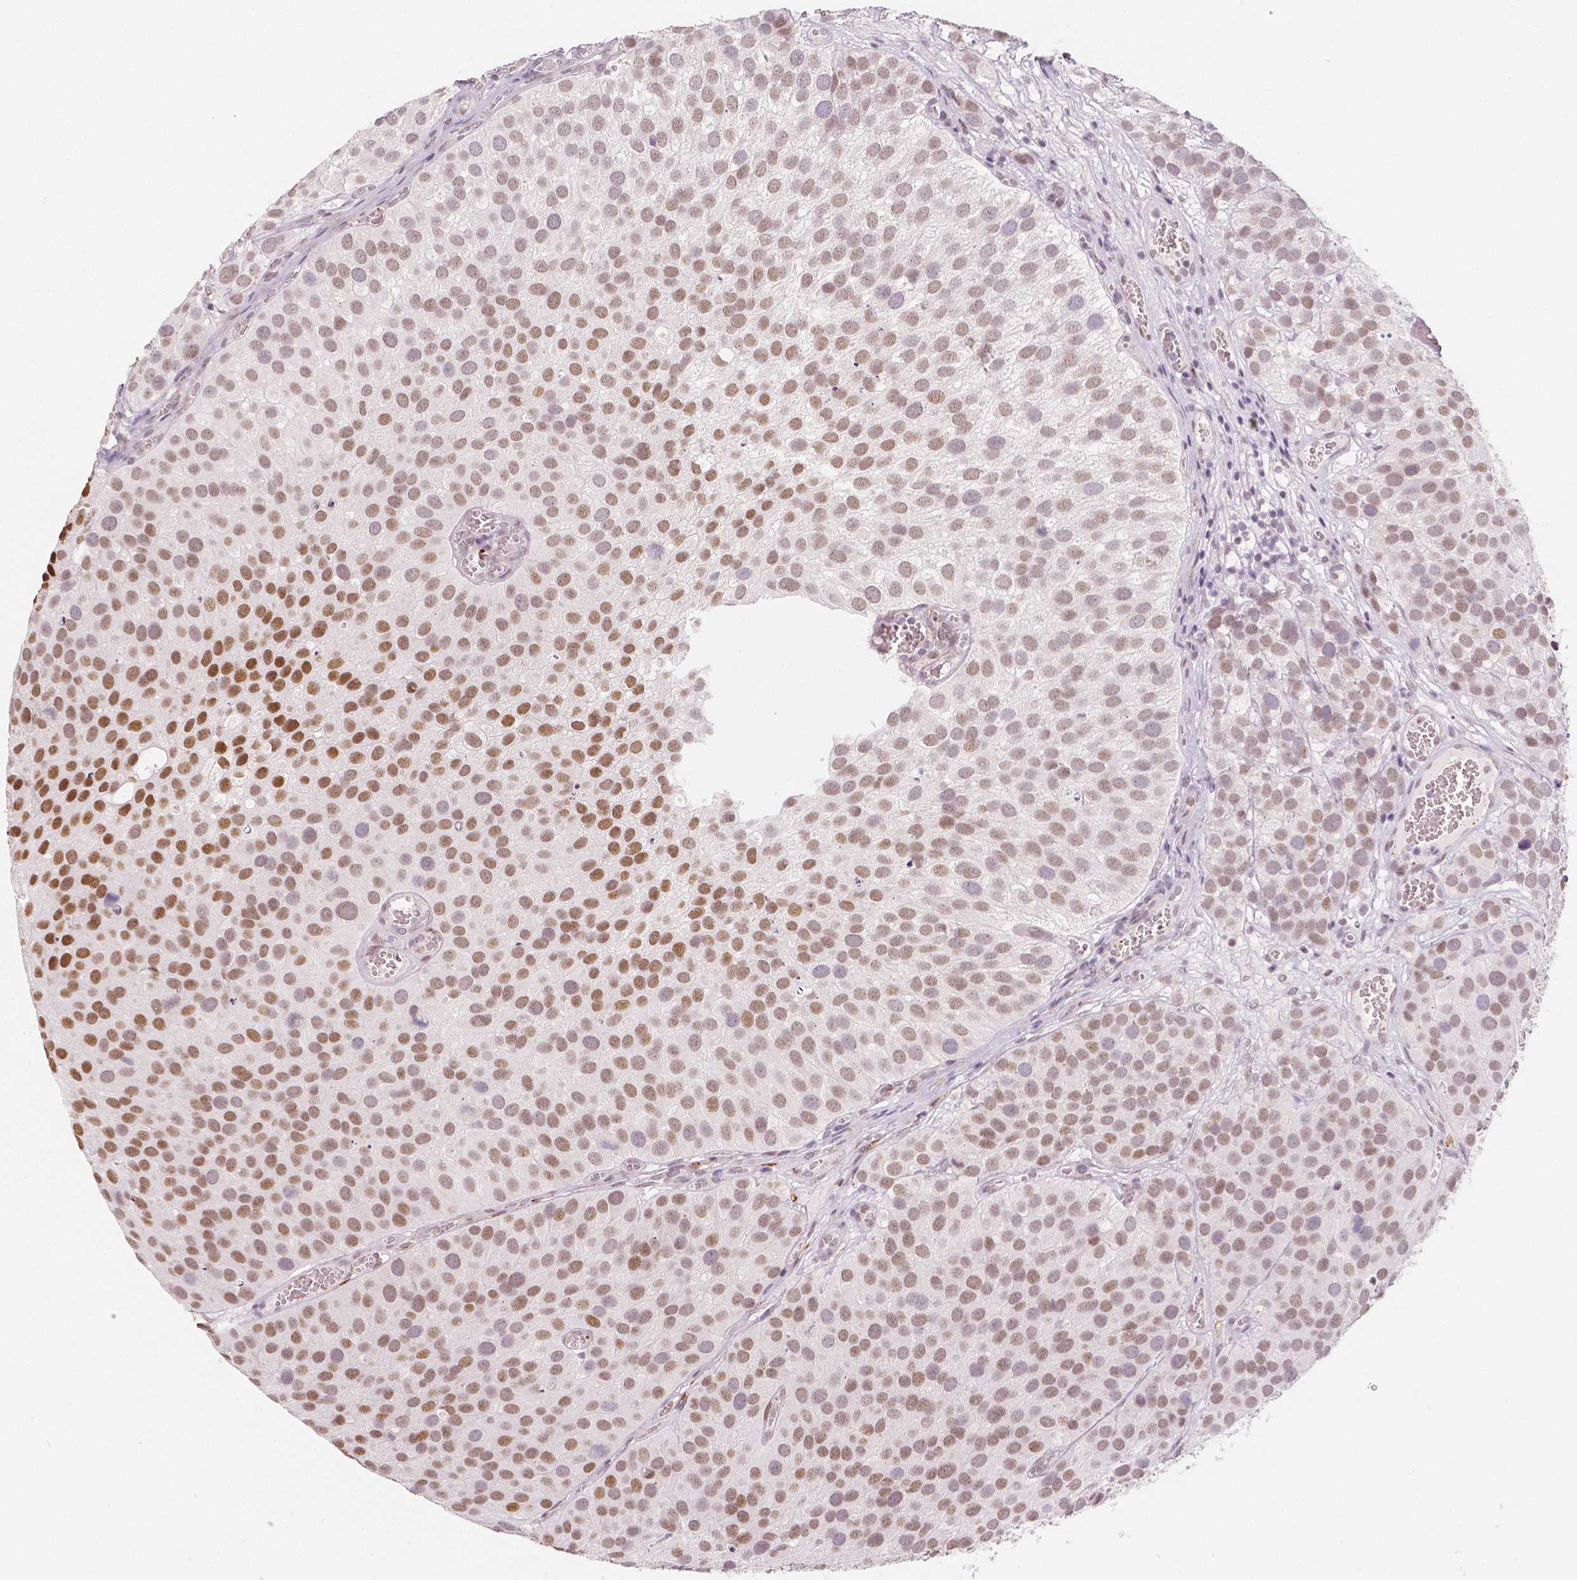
{"staining": {"intensity": "moderate", "quantity": ">75%", "location": "nuclear"}, "tissue": "urothelial cancer", "cell_type": "Tumor cells", "image_type": "cancer", "snomed": [{"axis": "morphology", "description": "Urothelial carcinoma, Low grade"}, {"axis": "topography", "description": "Urinary bladder"}], "caption": "A brown stain highlights moderate nuclear staining of a protein in urothelial carcinoma (low-grade) tumor cells.", "gene": "KDM5B", "patient": {"sex": "female", "age": 69}}